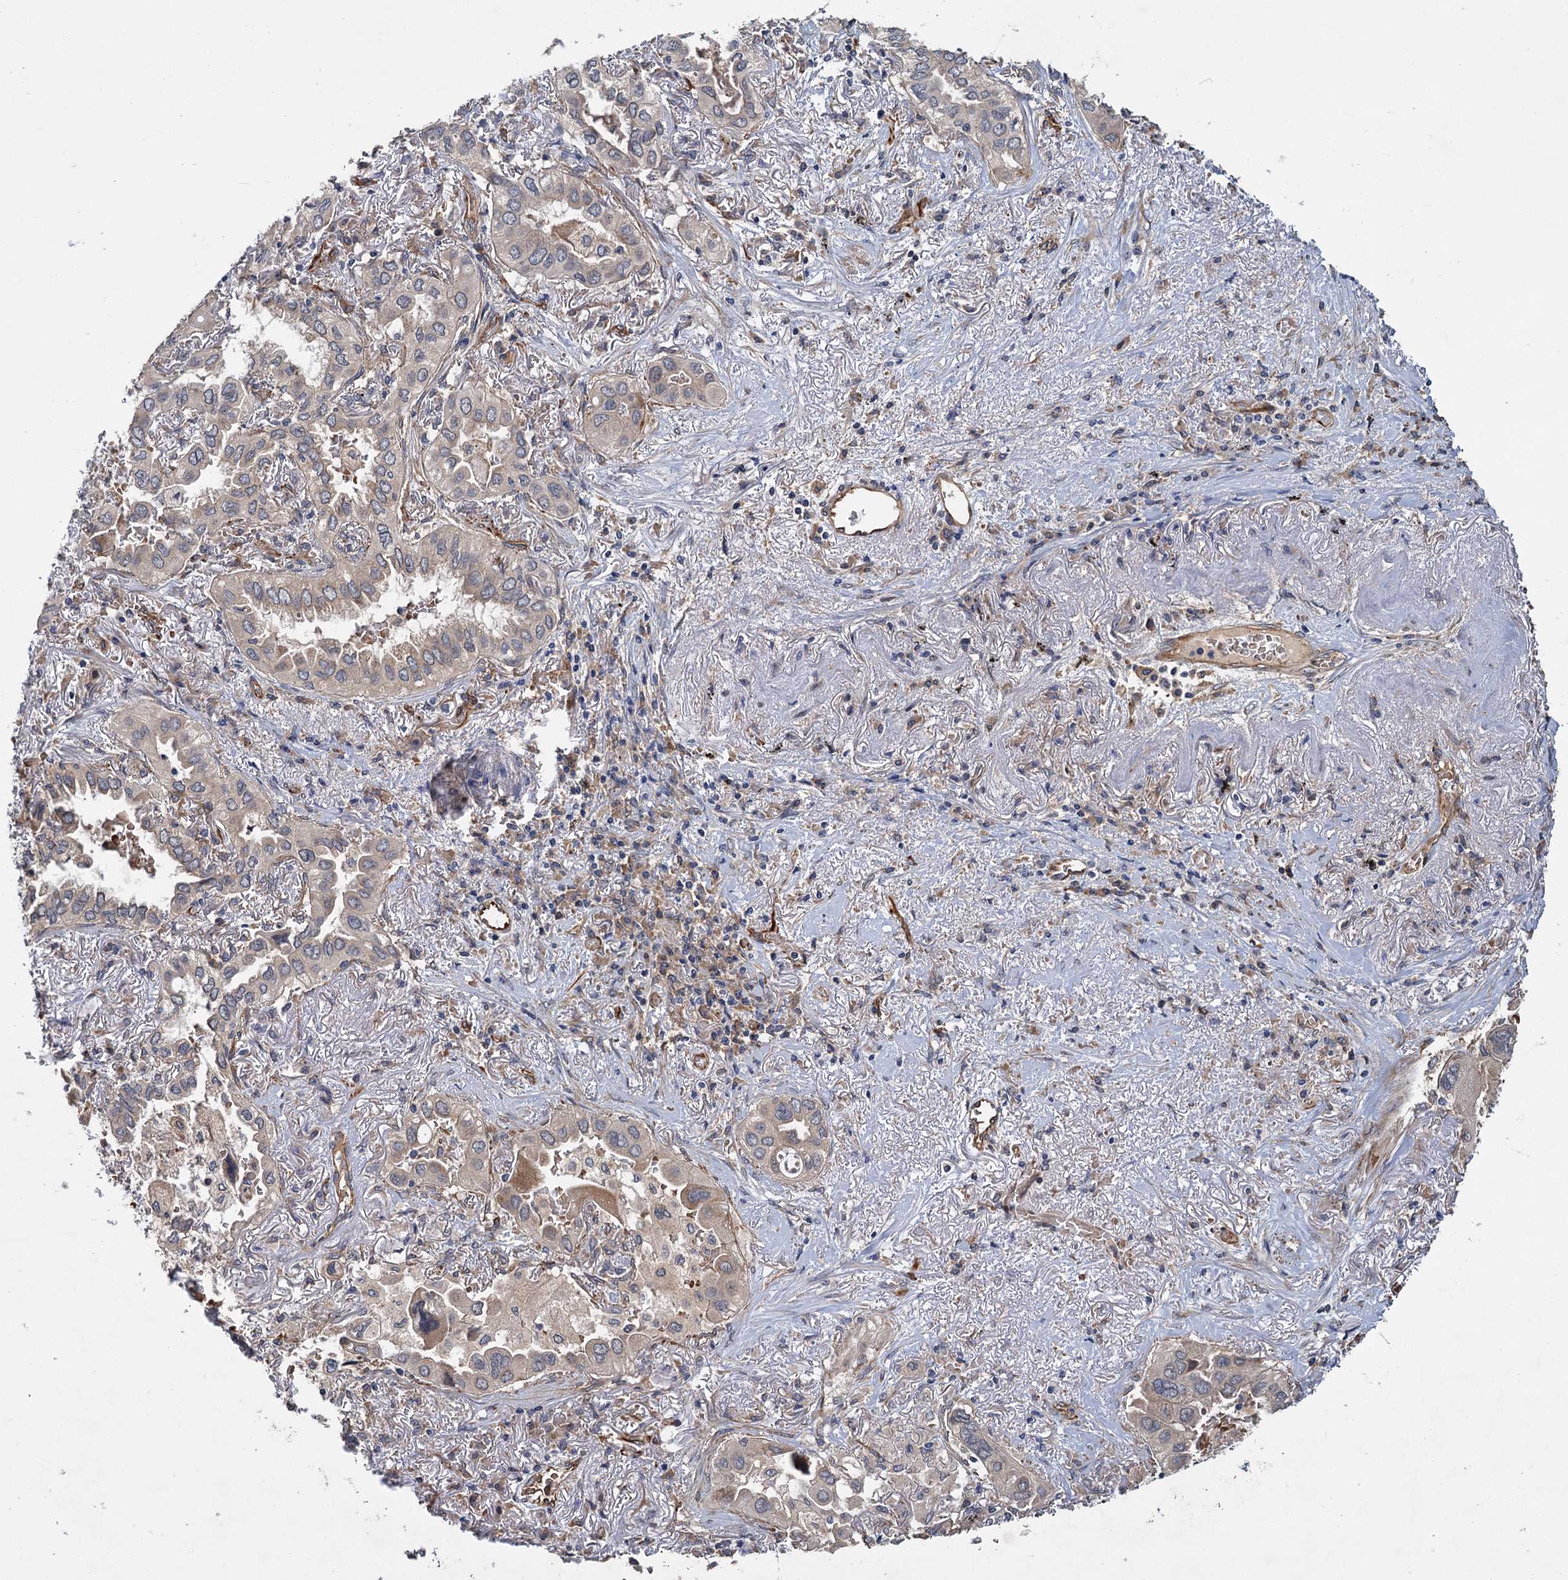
{"staining": {"intensity": "negative", "quantity": "none", "location": "none"}, "tissue": "lung cancer", "cell_type": "Tumor cells", "image_type": "cancer", "snomed": [{"axis": "morphology", "description": "Adenocarcinoma, NOS"}, {"axis": "topography", "description": "Lung"}], "caption": "IHC of lung cancer demonstrates no expression in tumor cells.", "gene": "PKN2", "patient": {"sex": "female", "age": 76}}